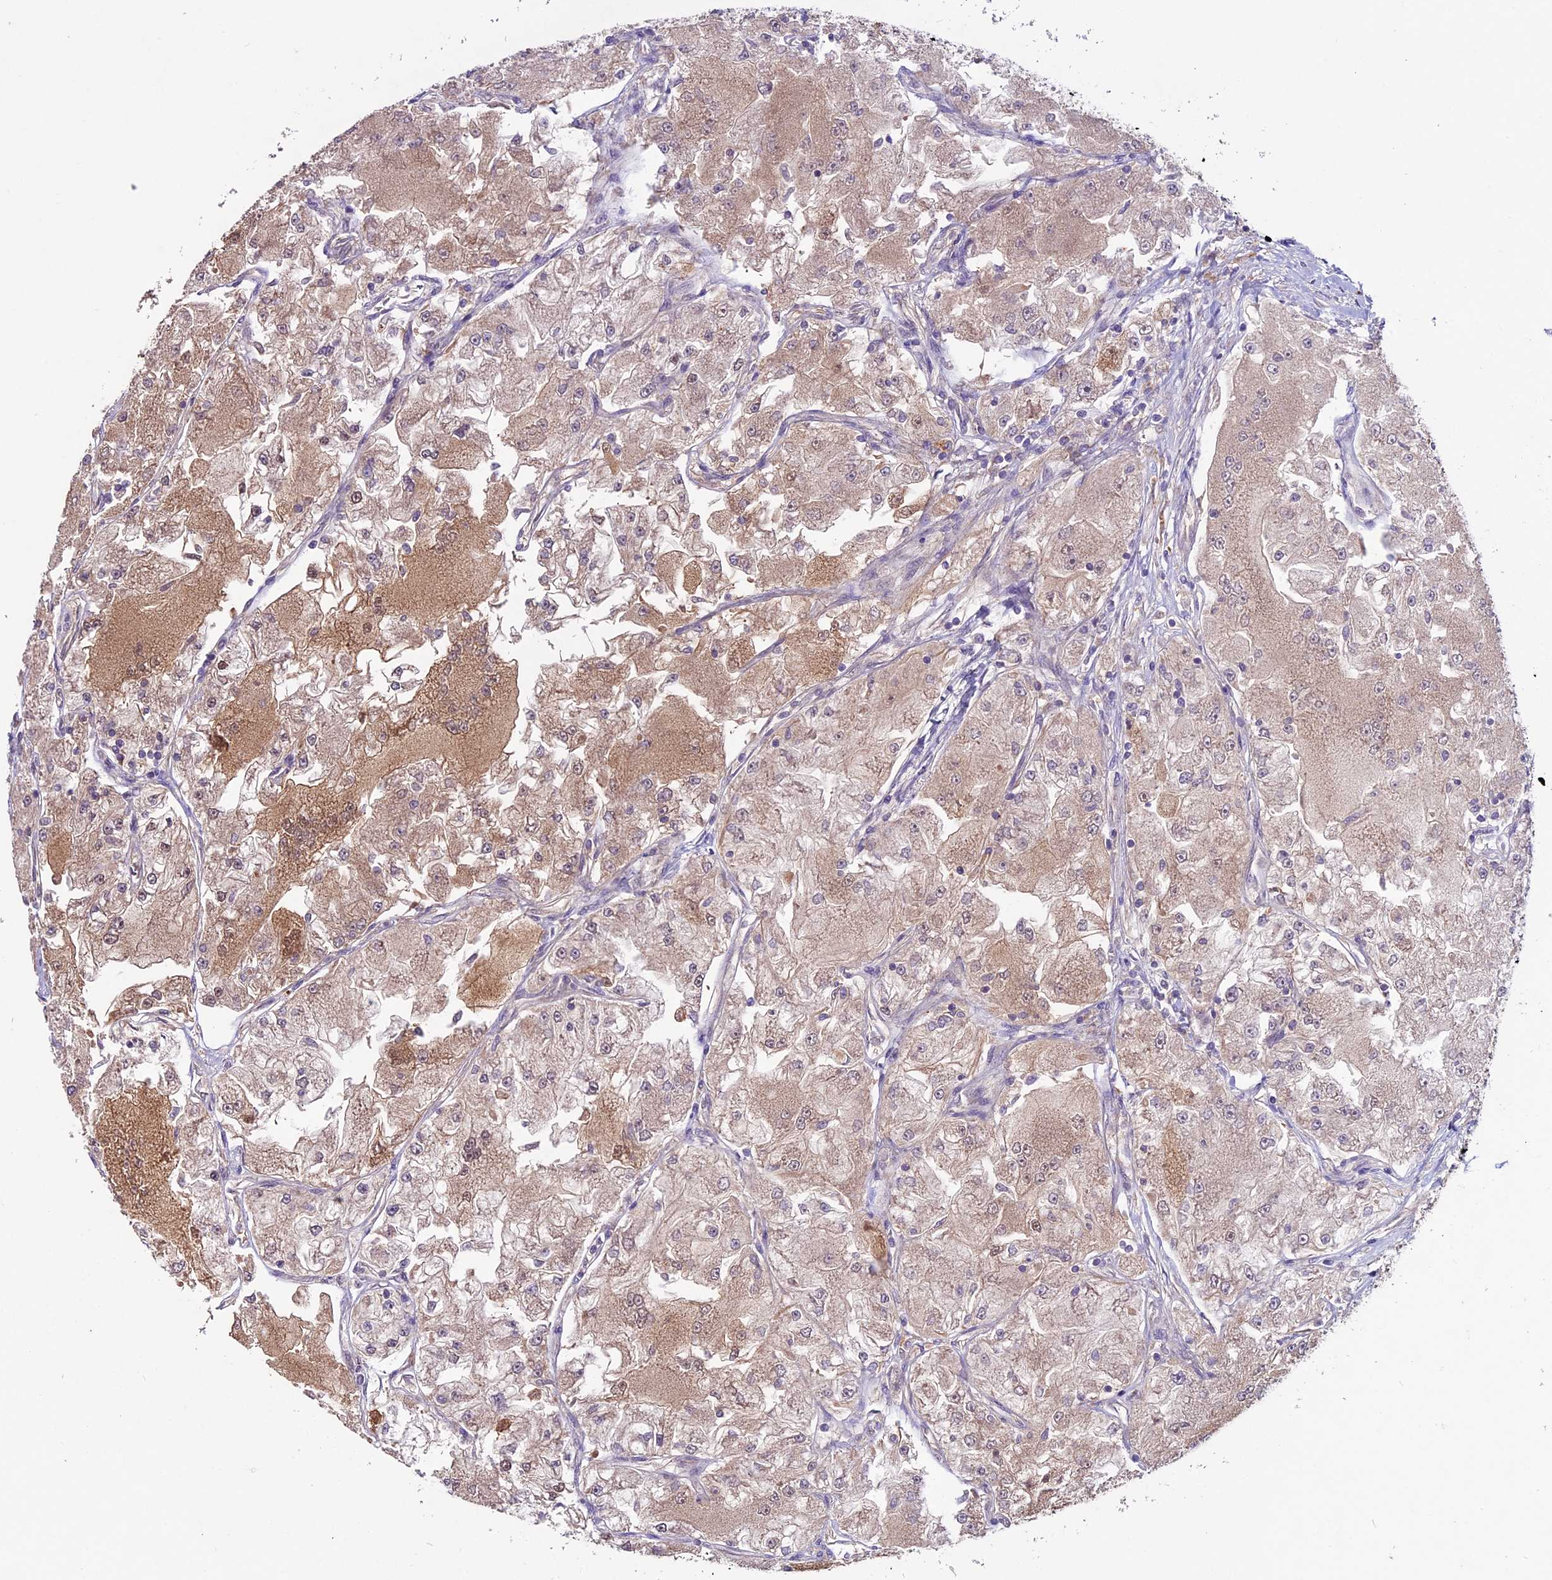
{"staining": {"intensity": "weak", "quantity": "25%-75%", "location": "cytoplasmic/membranous"}, "tissue": "renal cancer", "cell_type": "Tumor cells", "image_type": "cancer", "snomed": [{"axis": "morphology", "description": "Adenocarcinoma, NOS"}, {"axis": "topography", "description": "Kidney"}], "caption": "High-power microscopy captured an immunohistochemistry photomicrograph of renal adenocarcinoma, revealing weak cytoplasmic/membranous staining in approximately 25%-75% of tumor cells.", "gene": "C3orf70", "patient": {"sex": "female", "age": 72}}